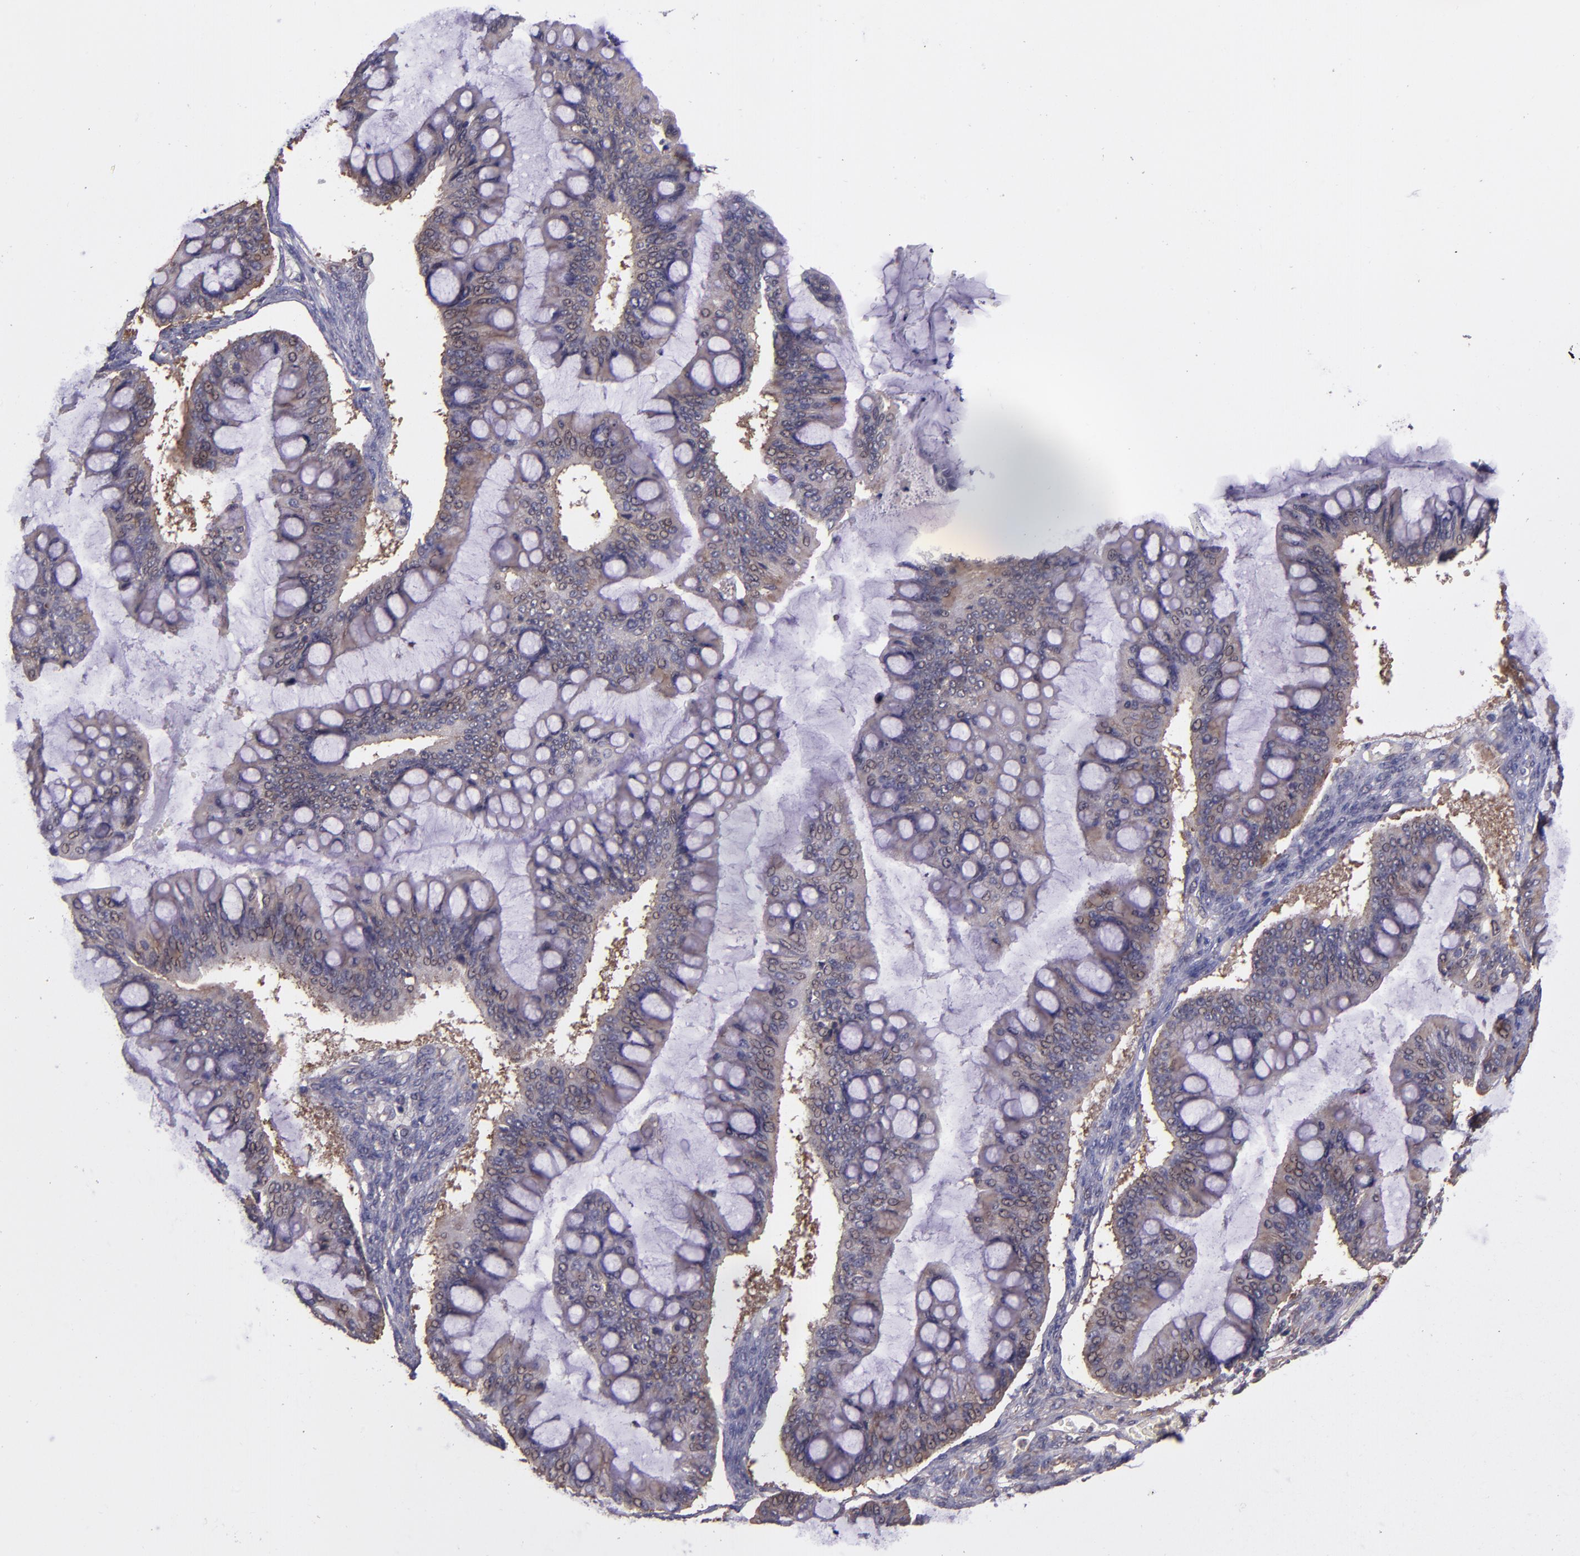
{"staining": {"intensity": "moderate", "quantity": ">75%", "location": "cytoplasmic/membranous"}, "tissue": "ovarian cancer", "cell_type": "Tumor cells", "image_type": "cancer", "snomed": [{"axis": "morphology", "description": "Cystadenocarcinoma, mucinous, NOS"}, {"axis": "topography", "description": "Ovary"}], "caption": "Immunohistochemistry (IHC) staining of mucinous cystadenocarcinoma (ovarian), which exhibits medium levels of moderate cytoplasmic/membranous expression in approximately >75% of tumor cells indicating moderate cytoplasmic/membranous protein staining. The staining was performed using DAB (brown) for protein detection and nuclei were counterstained in hematoxylin (blue).", "gene": "USP51", "patient": {"sex": "female", "age": 73}}